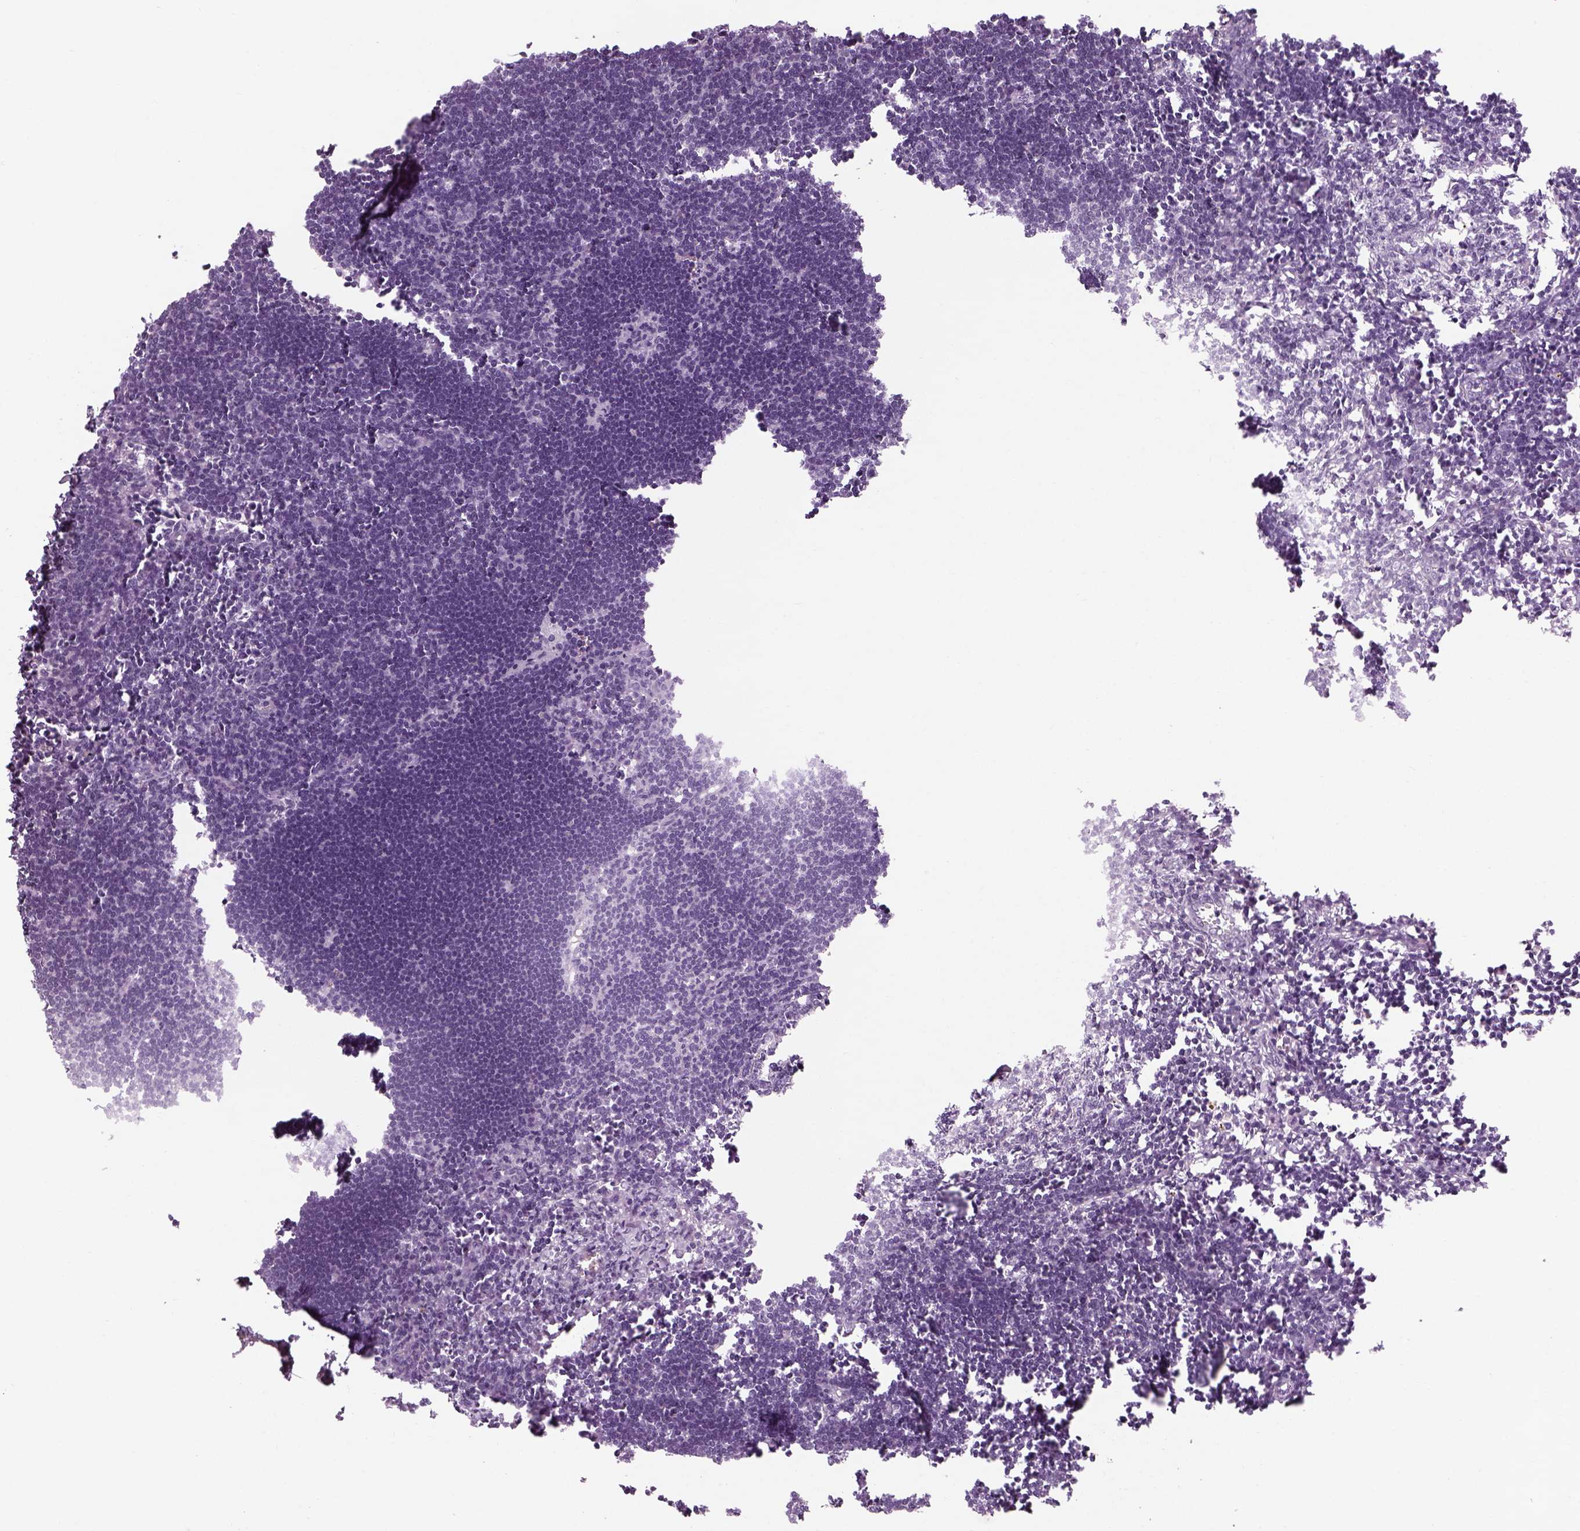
{"staining": {"intensity": "negative", "quantity": "none", "location": "none"}, "tissue": "lymph node", "cell_type": "Germinal center cells", "image_type": "normal", "snomed": [{"axis": "morphology", "description": "Normal tissue, NOS"}, {"axis": "topography", "description": "Lymph node"}], "caption": "High power microscopy histopathology image of an immunohistochemistry (IHC) micrograph of benign lymph node, revealing no significant staining in germinal center cells.", "gene": "SAG", "patient": {"sex": "male", "age": 55}}